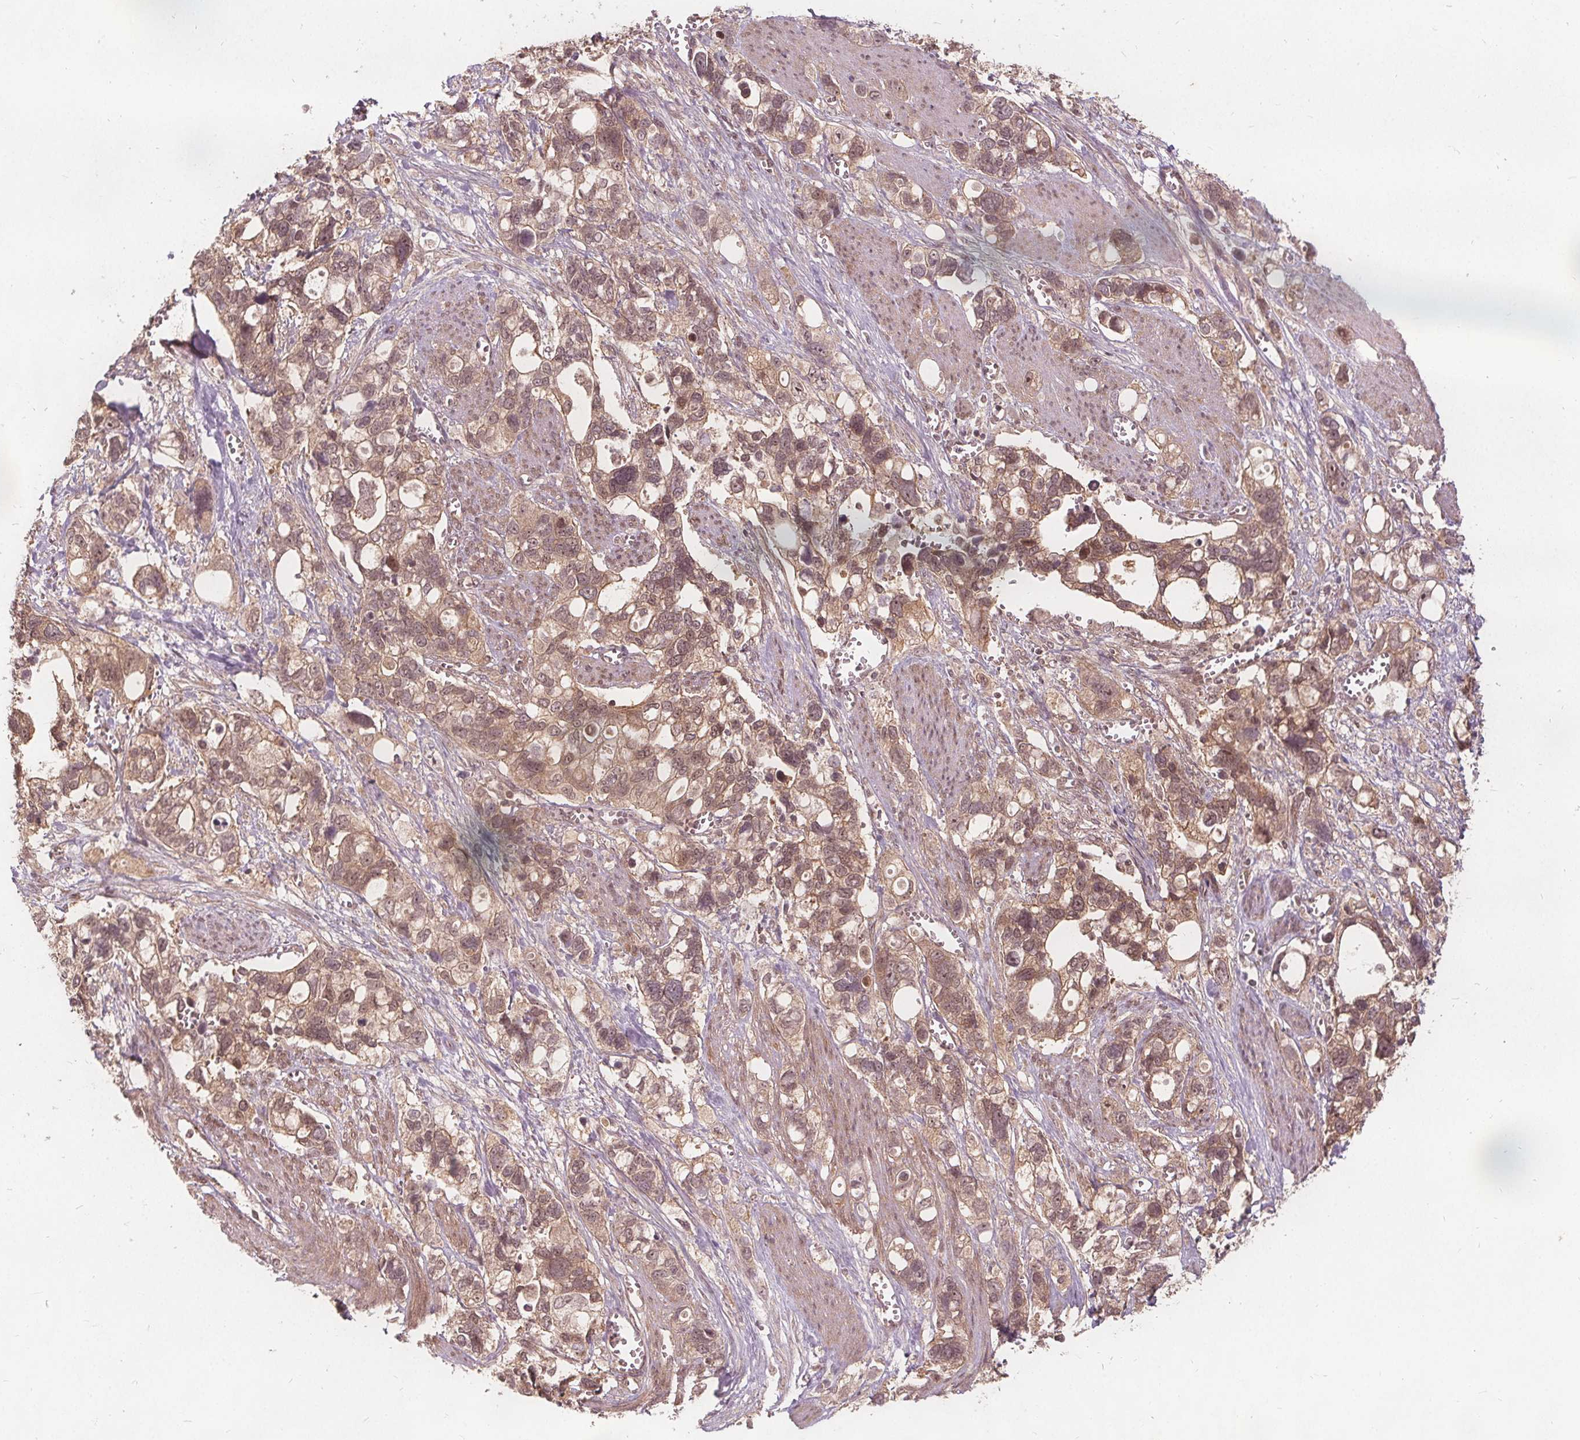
{"staining": {"intensity": "weak", "quantity": ">75%", "location": "cytoplasmic/membranous,nuclear"}, "tissue": "stomach cancer", "cell_type": "Tumor cells", "image_type": "cancer", "snomed": [{"axis": "morphology", "description": "Adenocarcinoma, NOS"}, {"axis": "topography", "description": "Stomach, upper"}], "caption": "Immunohistochemistry (IHC) (DAB) staining of human stomach adenocarcinoma reveals weak cytoplasmic/membranous and nuclear protein staining in about >75% of tumor cells. (Brightfield microscopy of DAB IHC at high magnification).", "gene": "PPP1CB", "patient": {"sex": "female", "age": 81}}